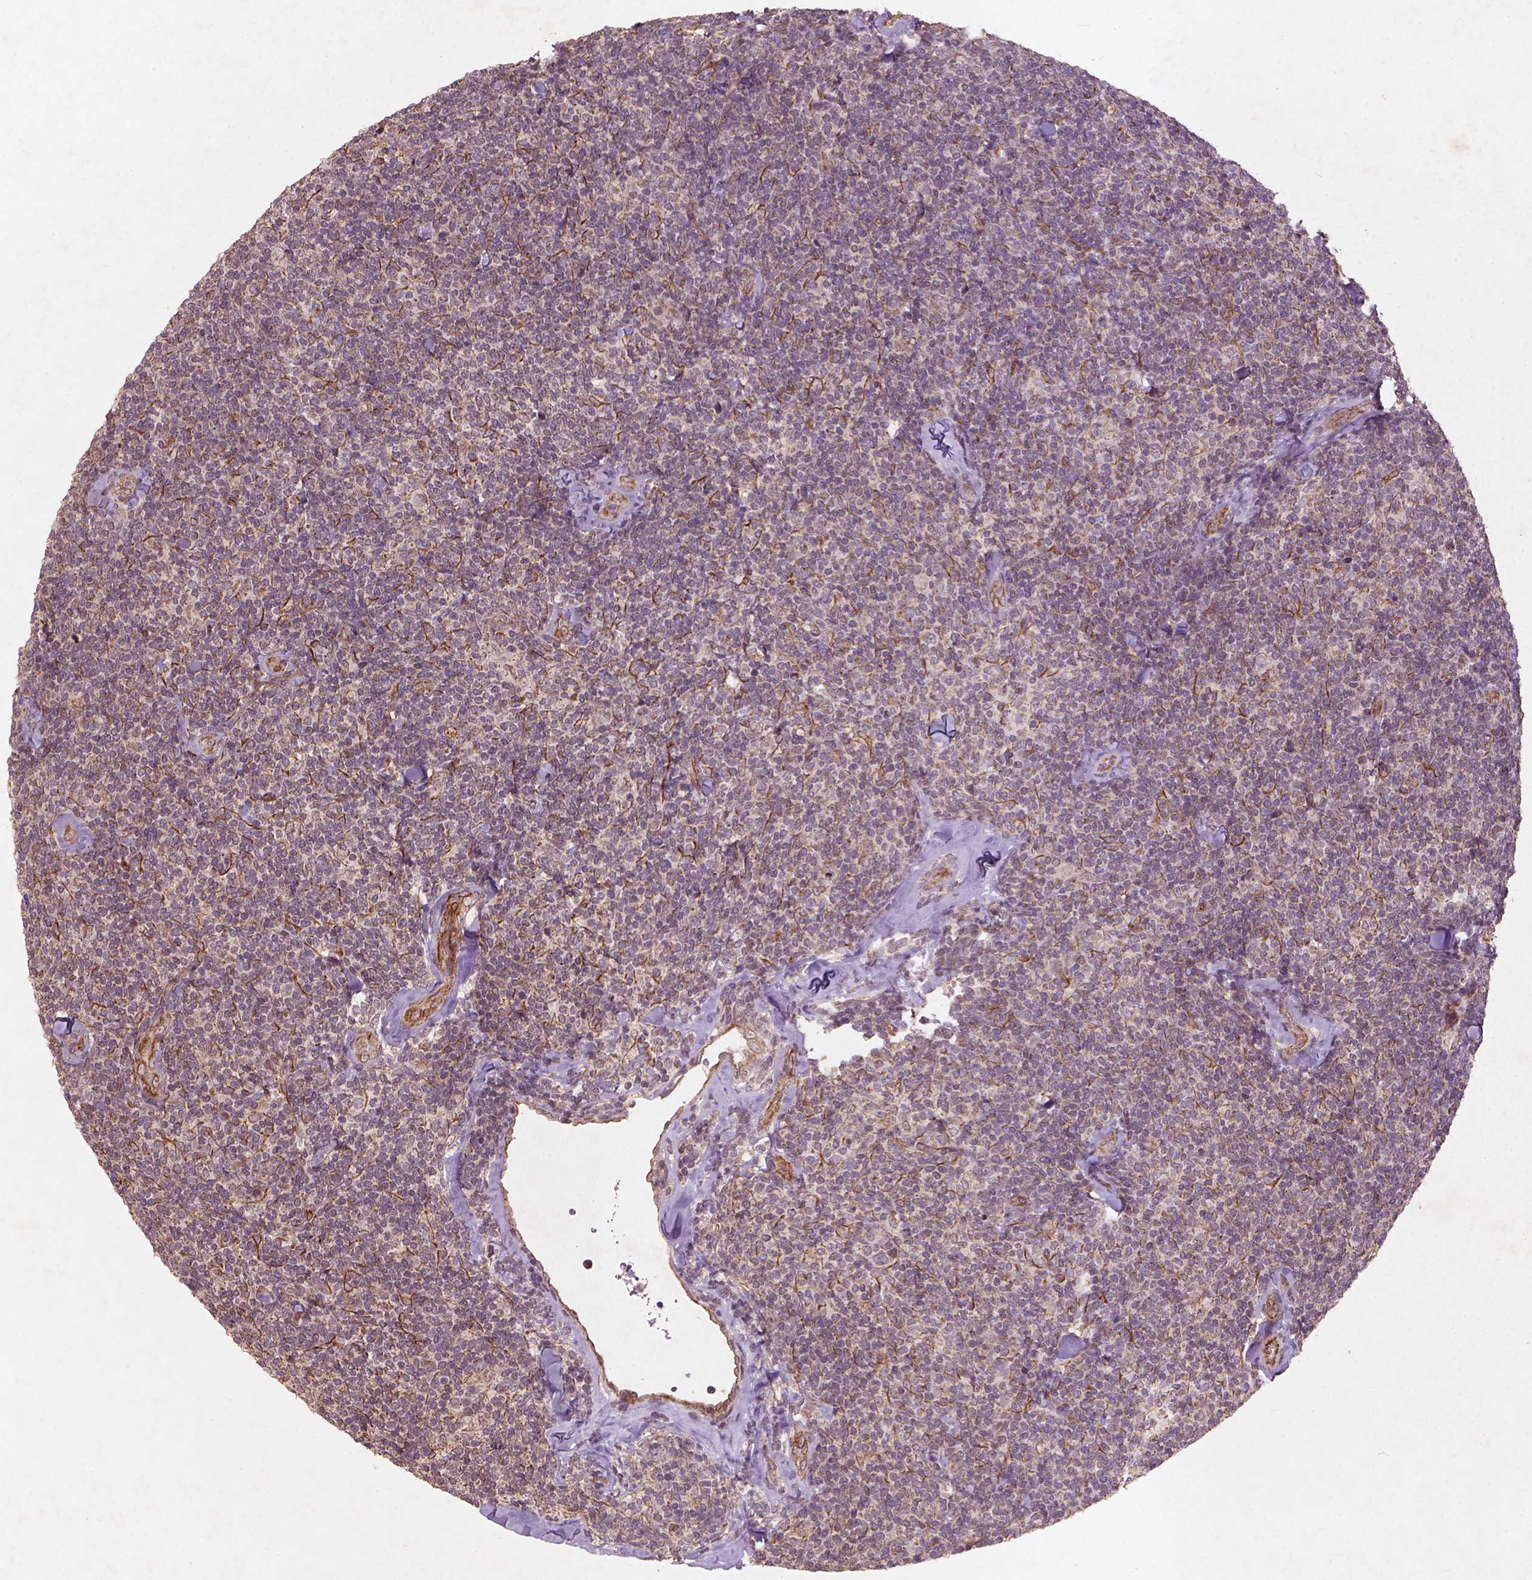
{"staining": {"intensity": "negative", "quantity": "none", "location": "none"}, "tissue": "lymphoma", "cell_type": "Tumor cells", "image_type": "cancer", "snomed": [{"axis": "morphology", "description": "Malignant lymphoma, non-Hodgkin's type, Low grade"}, {"axis": "topography", "description": "Lymph node"}], "caption": "Lymphoma was stained to show a protein in brown. There is no significant positivity in tumor cells. Nuclei are stained in blue.", "gene": "SMAD2", "patient": {"sex": "female", "age": 56}}